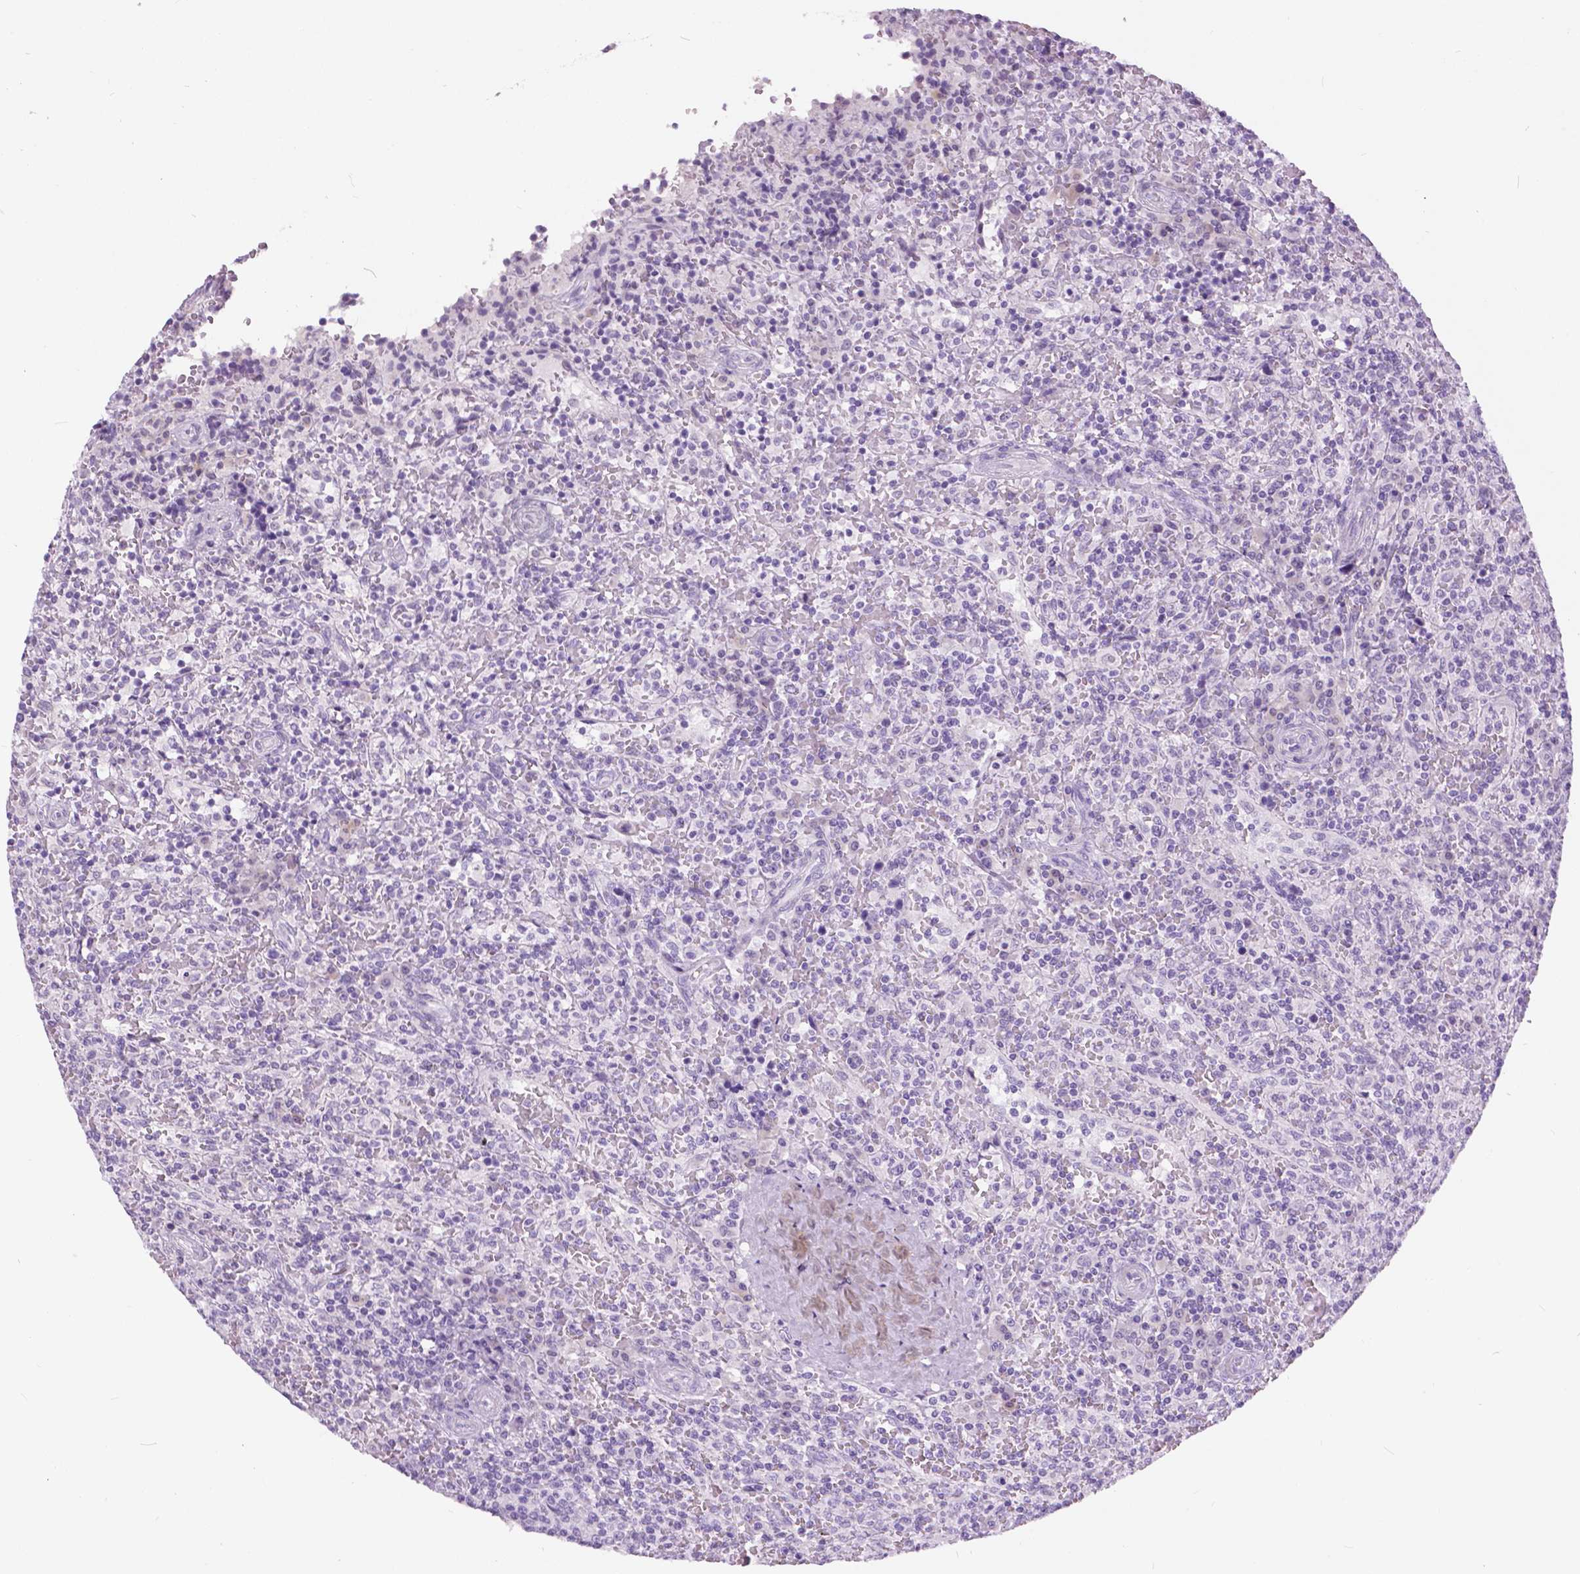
{"staining": {"intensity": "negative", "quantity": "none", "location": "none"}, "tissue": "lymphoma", "cell_type": "Tumor cells", "image_type": "cancer", "snomed": [{"axis": "morphology", "description": "Malignant lymphoma, non-Hodgkin's type, Low grade"}, {"axis": "topography", "description": "Spleen"}], "caption": "DAB immunohistochemical staining of human lymphoma reveals no significant staining in tumor cells.", "gene": "MYOM1", "patient": {"sex": "male", "age": 62}}